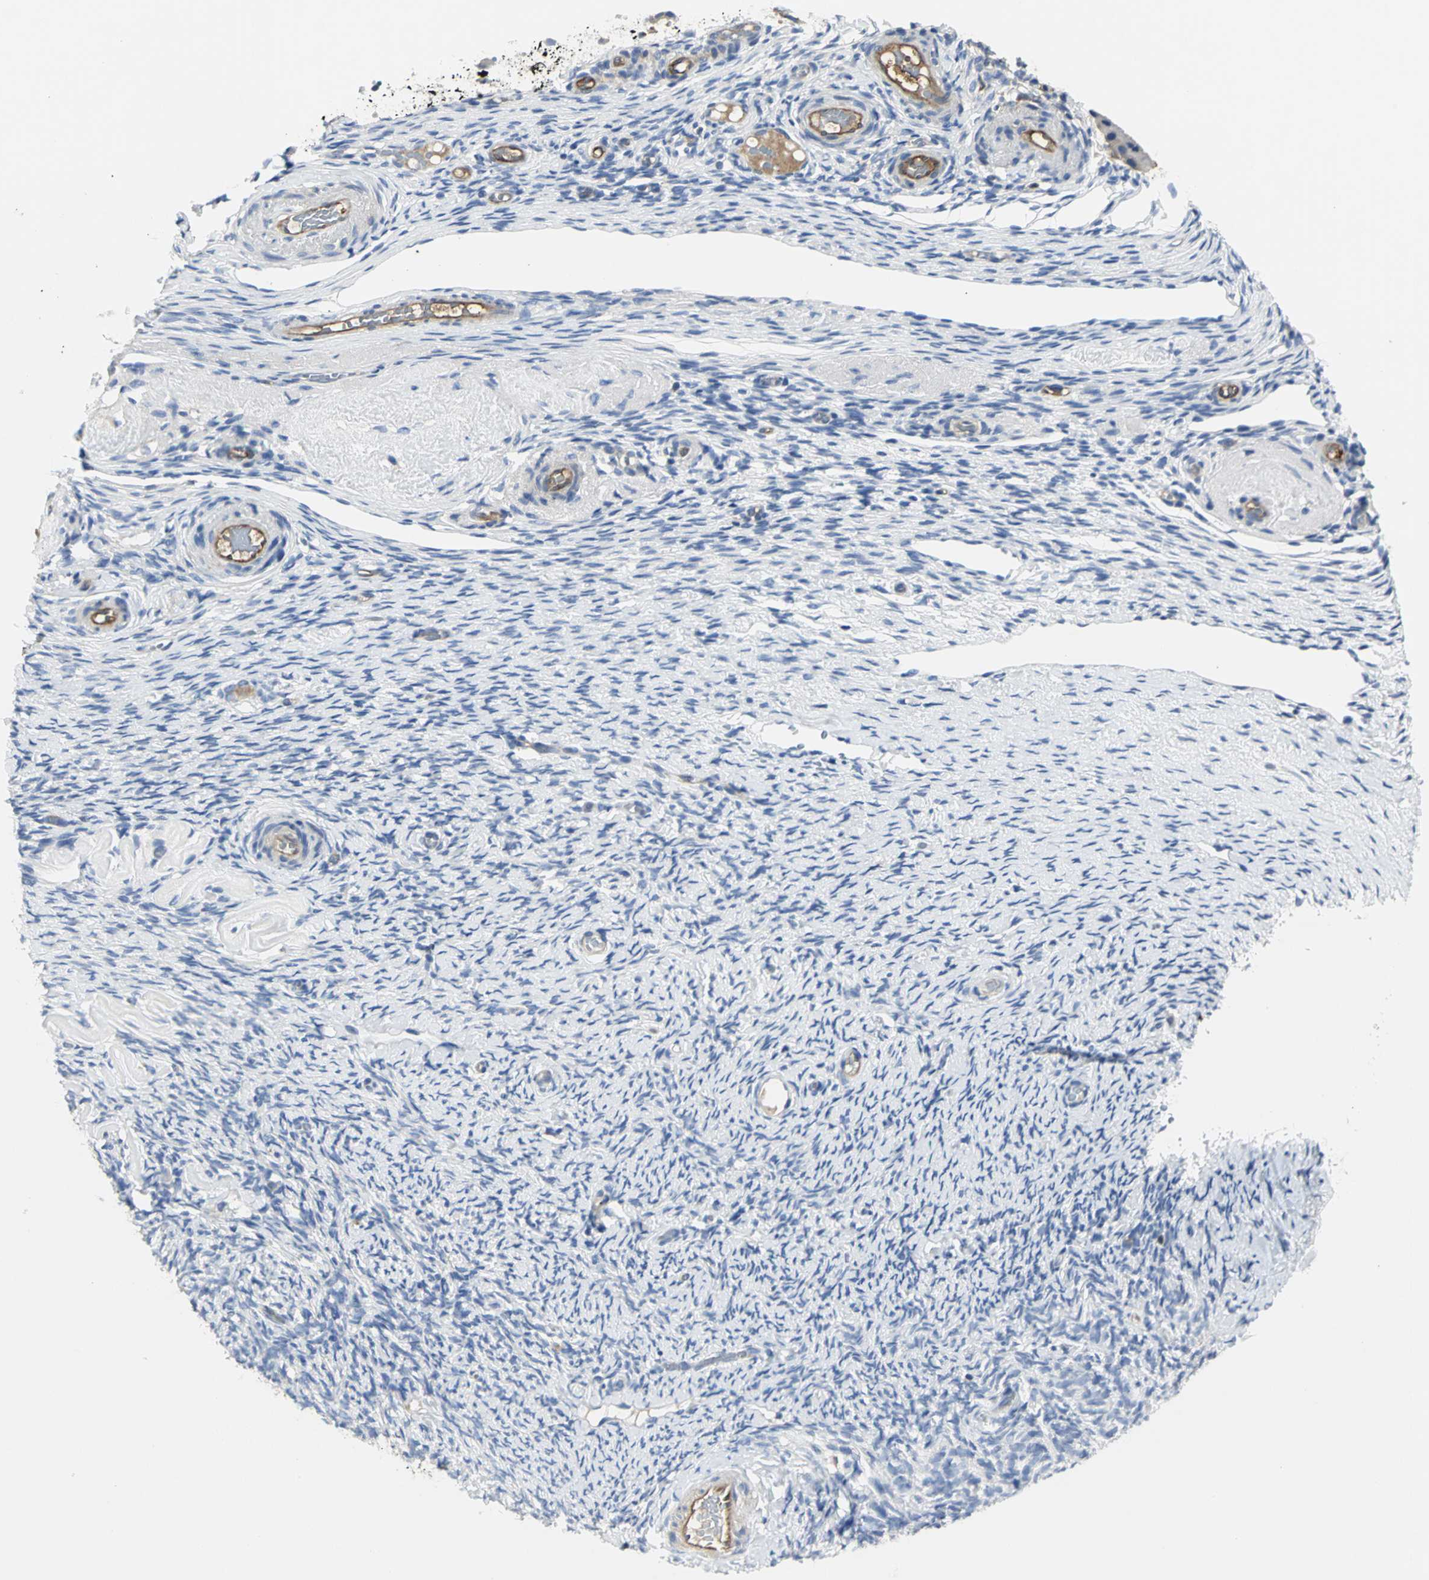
{"staining": {"intensity": "negative", "quantity": "none", "location": "none"}, "tissue": "ovary", "cell_type": "Ovarian stroma cells", "image_type": "normal", "snomed": [{"axis": "morphology", "description": "Normal tissue, NOS"}, {"axis": "topography", "description": "Ovary"}], "caption": "Immunohistochemistry (IHC) photomicrograph of normal ovary: human ovary stained with DAB (3,3'-diaminobenzidine) displays no significant protein positivity in ovarian stroma cells. Brightfield microscopy of IHC stained with DAB (brown) and hematoxylin (blue), captured at high magnification.", "gene": "CHRNB1", "patient": {"sex": "female", "age": 60}}